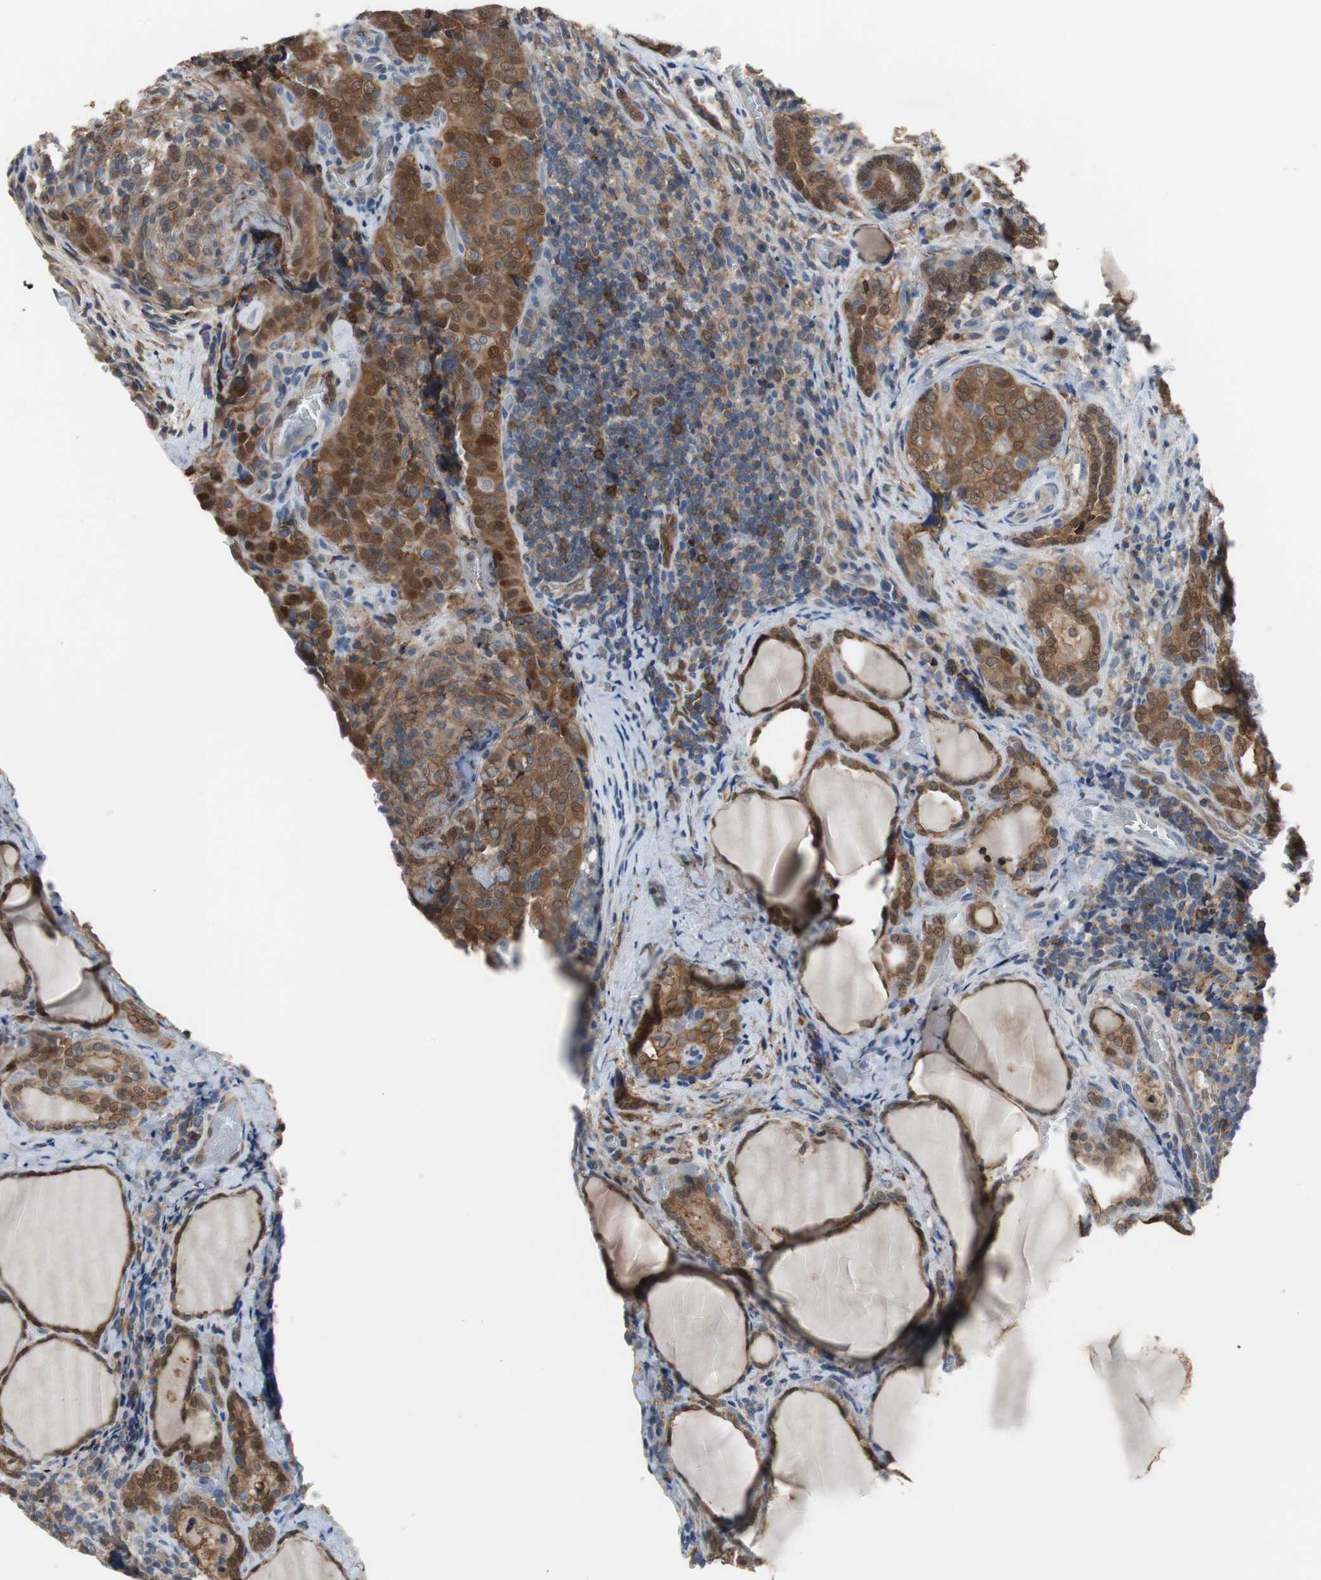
{"staining": {"intensity": "strong", "quantity": ">75%", "location": "cytoplasmic/membranous,nuclear"}, "tissue": "thyroid cancer", "cell_type": "Tumor cells", "image_type": "cancer", "snomed": [{"axis": "morphology", "description": "Papillary adenocarcinoma, NOS"}, {"axis": "topography", "description": "Thyroid gland"}], "caption": "DAB immunohistochemical staining of thyroid cancer (papillary adenocarcinoma) reveals strong cytoplasmic/membranous and nuclear protein staining in about >75% of tumor cells.", "gene": "ANXA4", "patient": {"sex": "female", "age": 30}}